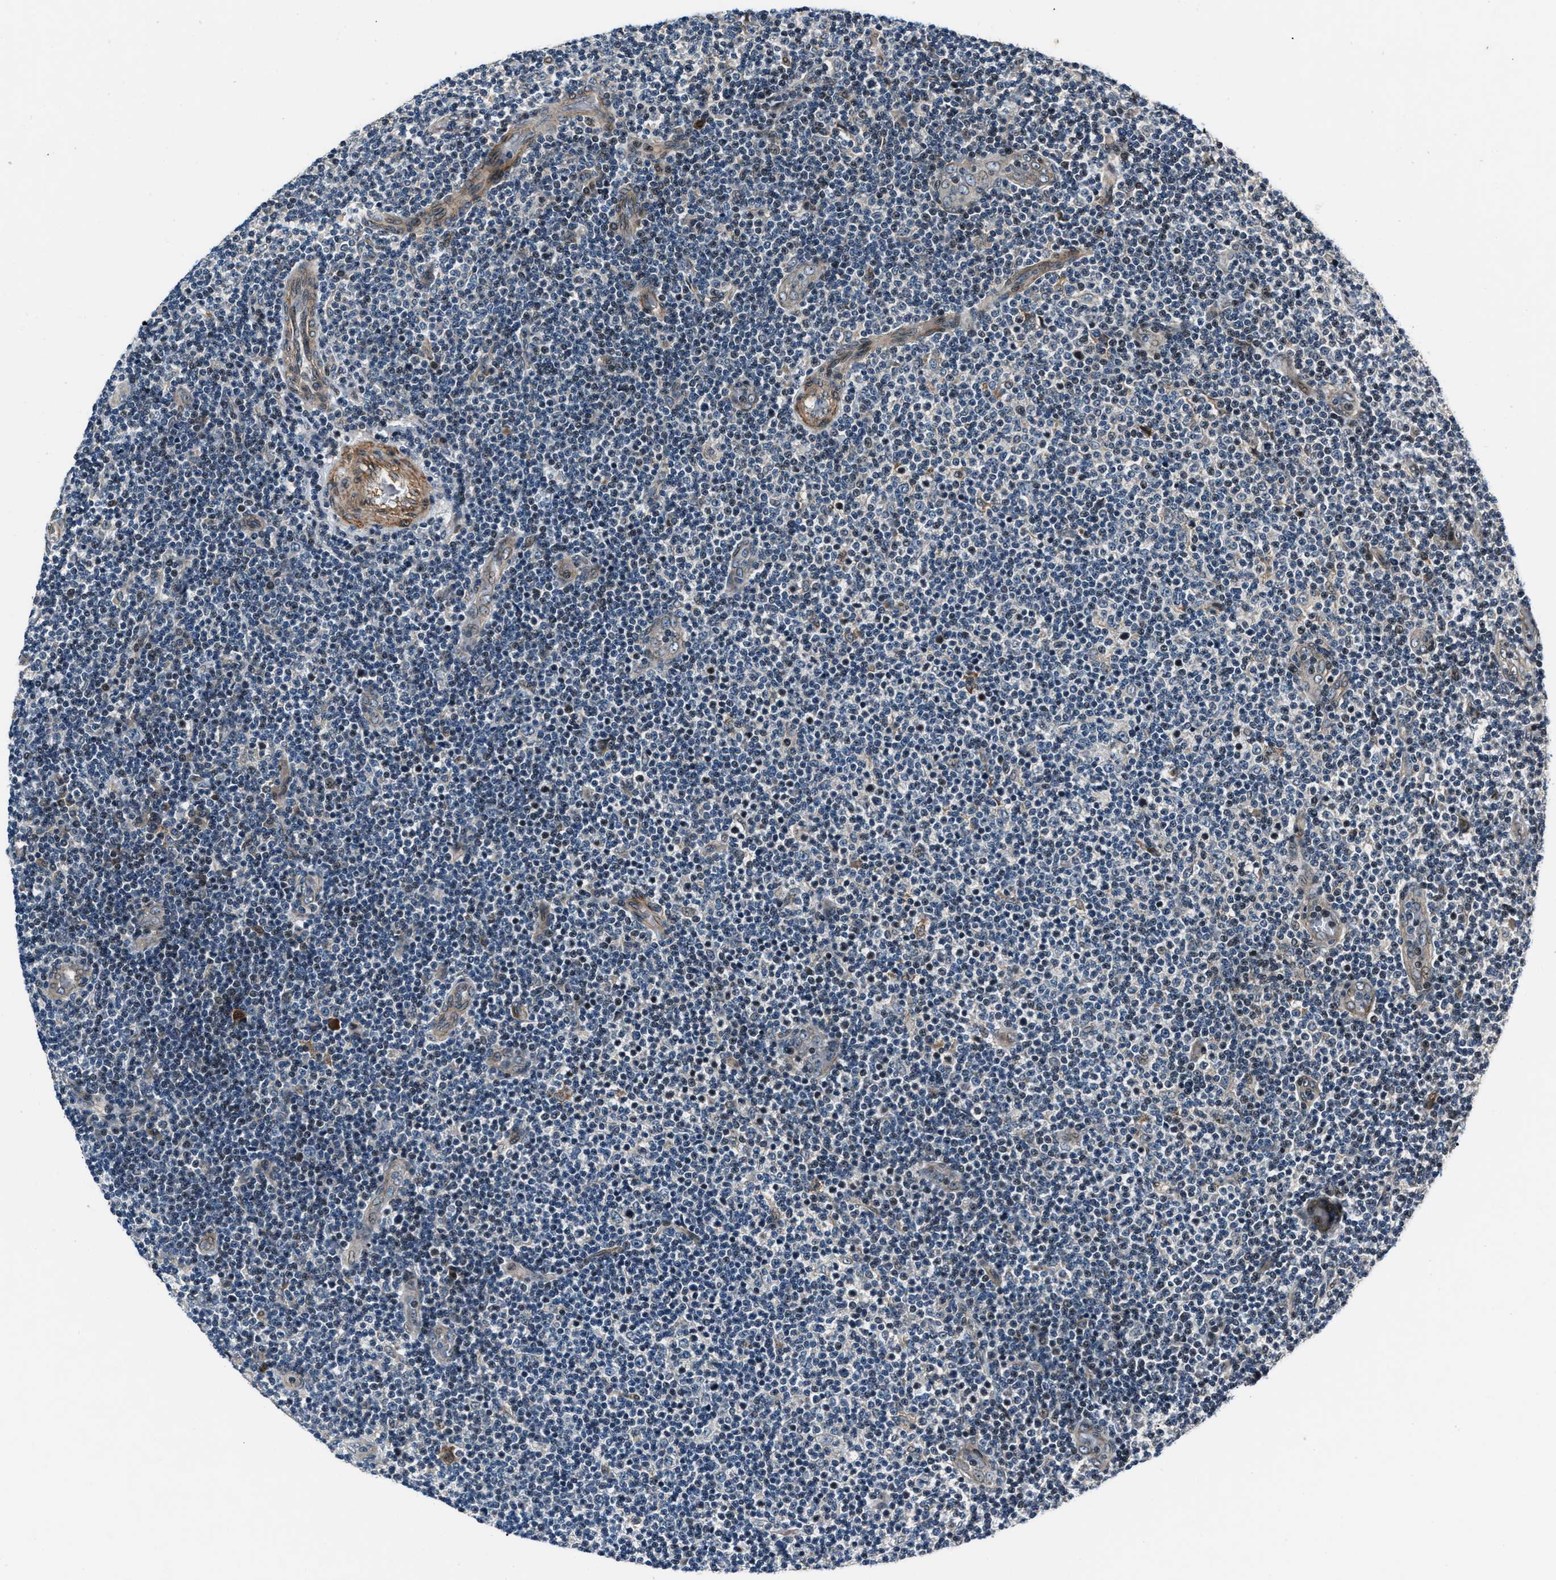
{"staining": {"intensity": "negative", "quantity": "none", "location": "none"}, "tissue": "lymphoma", "cell_type": "Tumor cells", "image_type": "cancer", "snomed": [{"axis": "morphology", "description": "Malignant lymphoma, non-Hodgkin's type, Low grade"}, {"axis": "topography", "description": "Lymph node"}], "caption": "DAB immunohistochemical staining of low-grade malignant lymphoma, non-Hodgkin's type shows no significant positivity in tumor cells.", "gene": "DYNC2I1", "patient": {"sex": "male", "age": 83}}